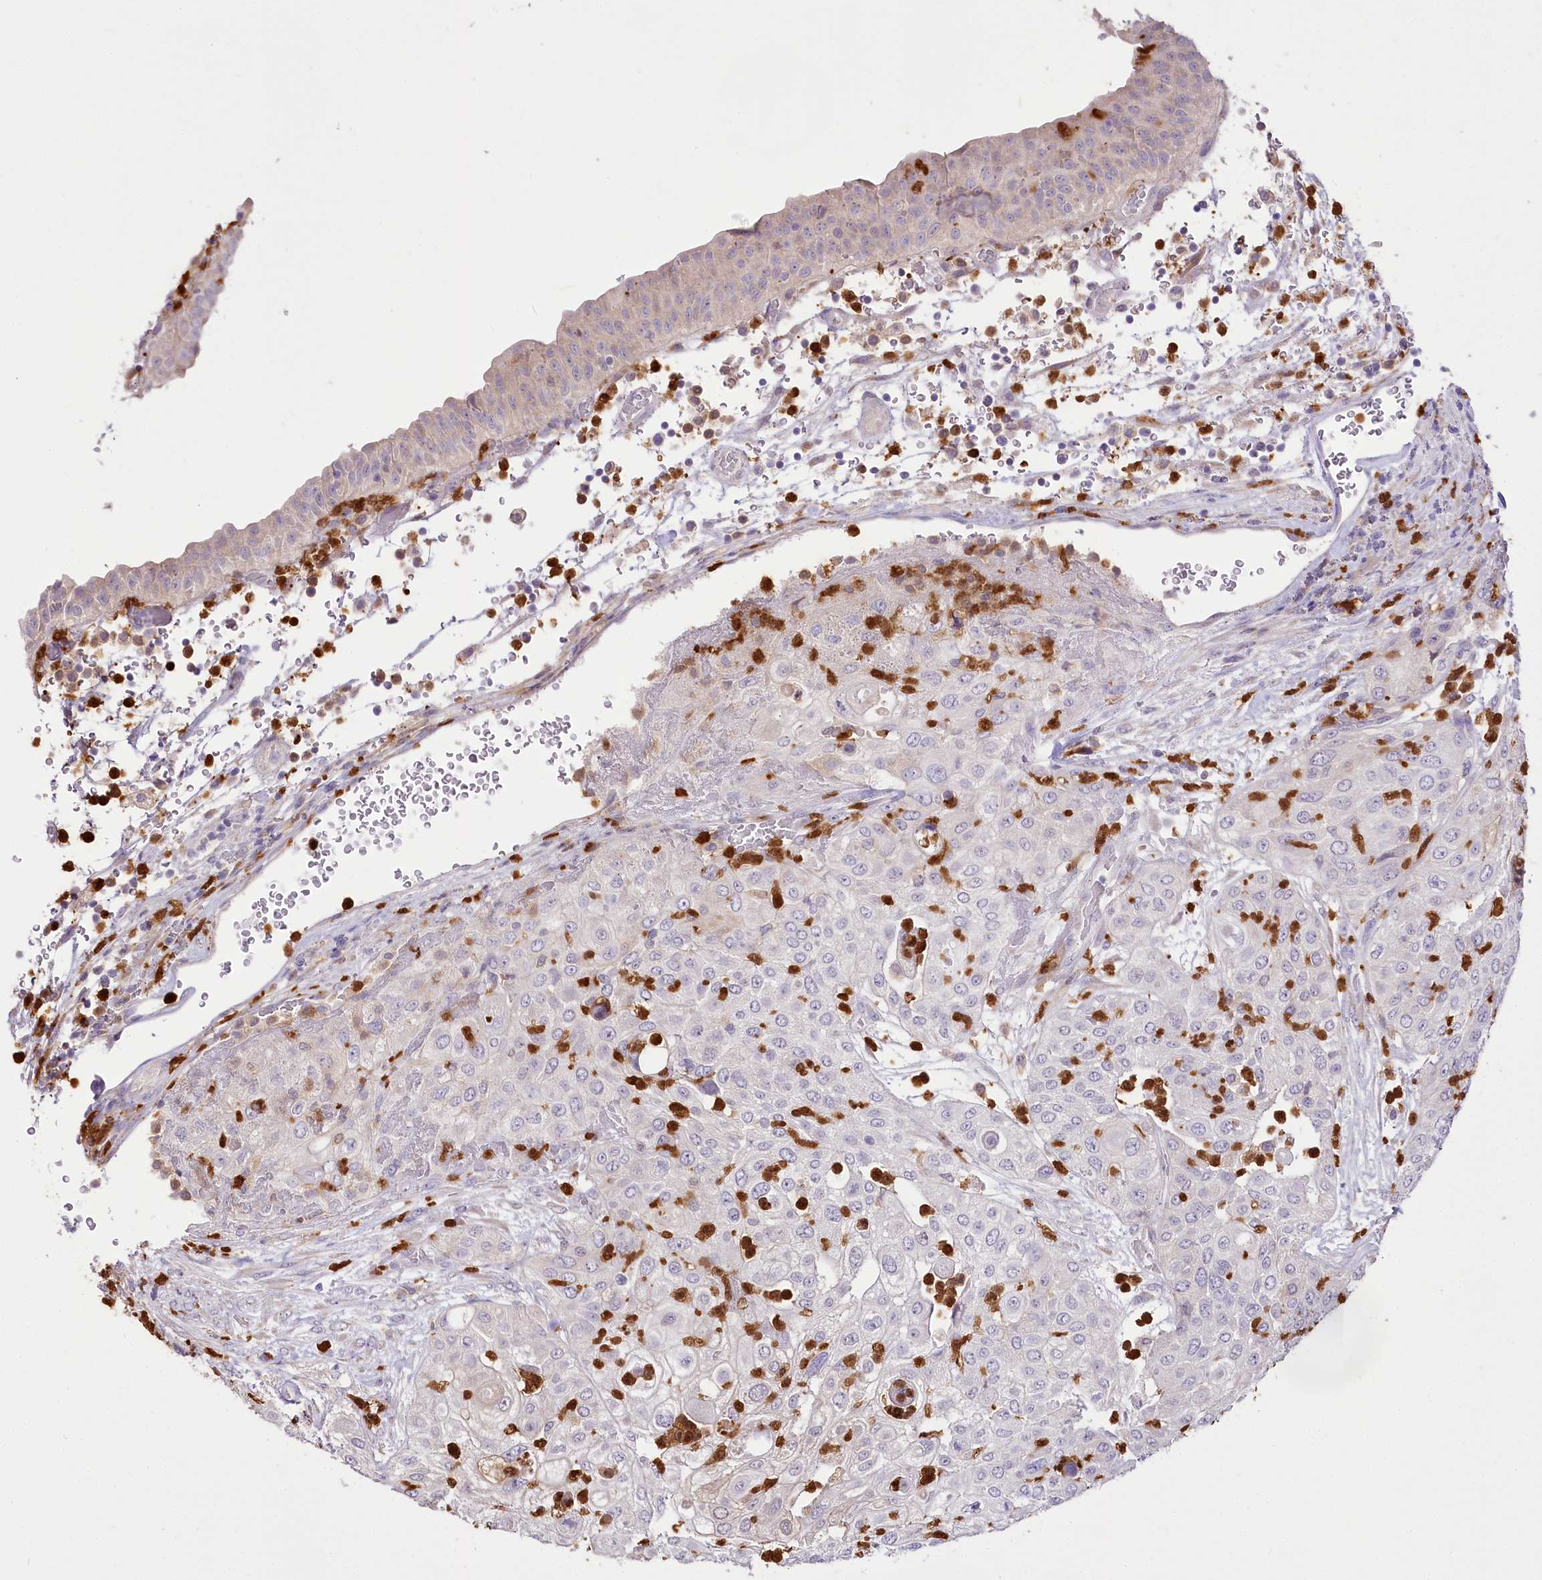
{"staining": {"intensity": "negative", "quantity": "none", "location": "none"}, "tissue": "urothelial cancer", "cell_type": "Tumor cells", "image_type": "cancer", "snomed": [{"axis": "morphology", "description": "Urothelial carcinoma, High grade"}, {"axis": "topography", "description": "Urinary bladder"}], "caption": "Image shows no protein expression in tumor cells of urothelial carcinoma (high-grade) tissue.", "gene": "DPYD", "patient": {"sex": "female", "age": 79}}